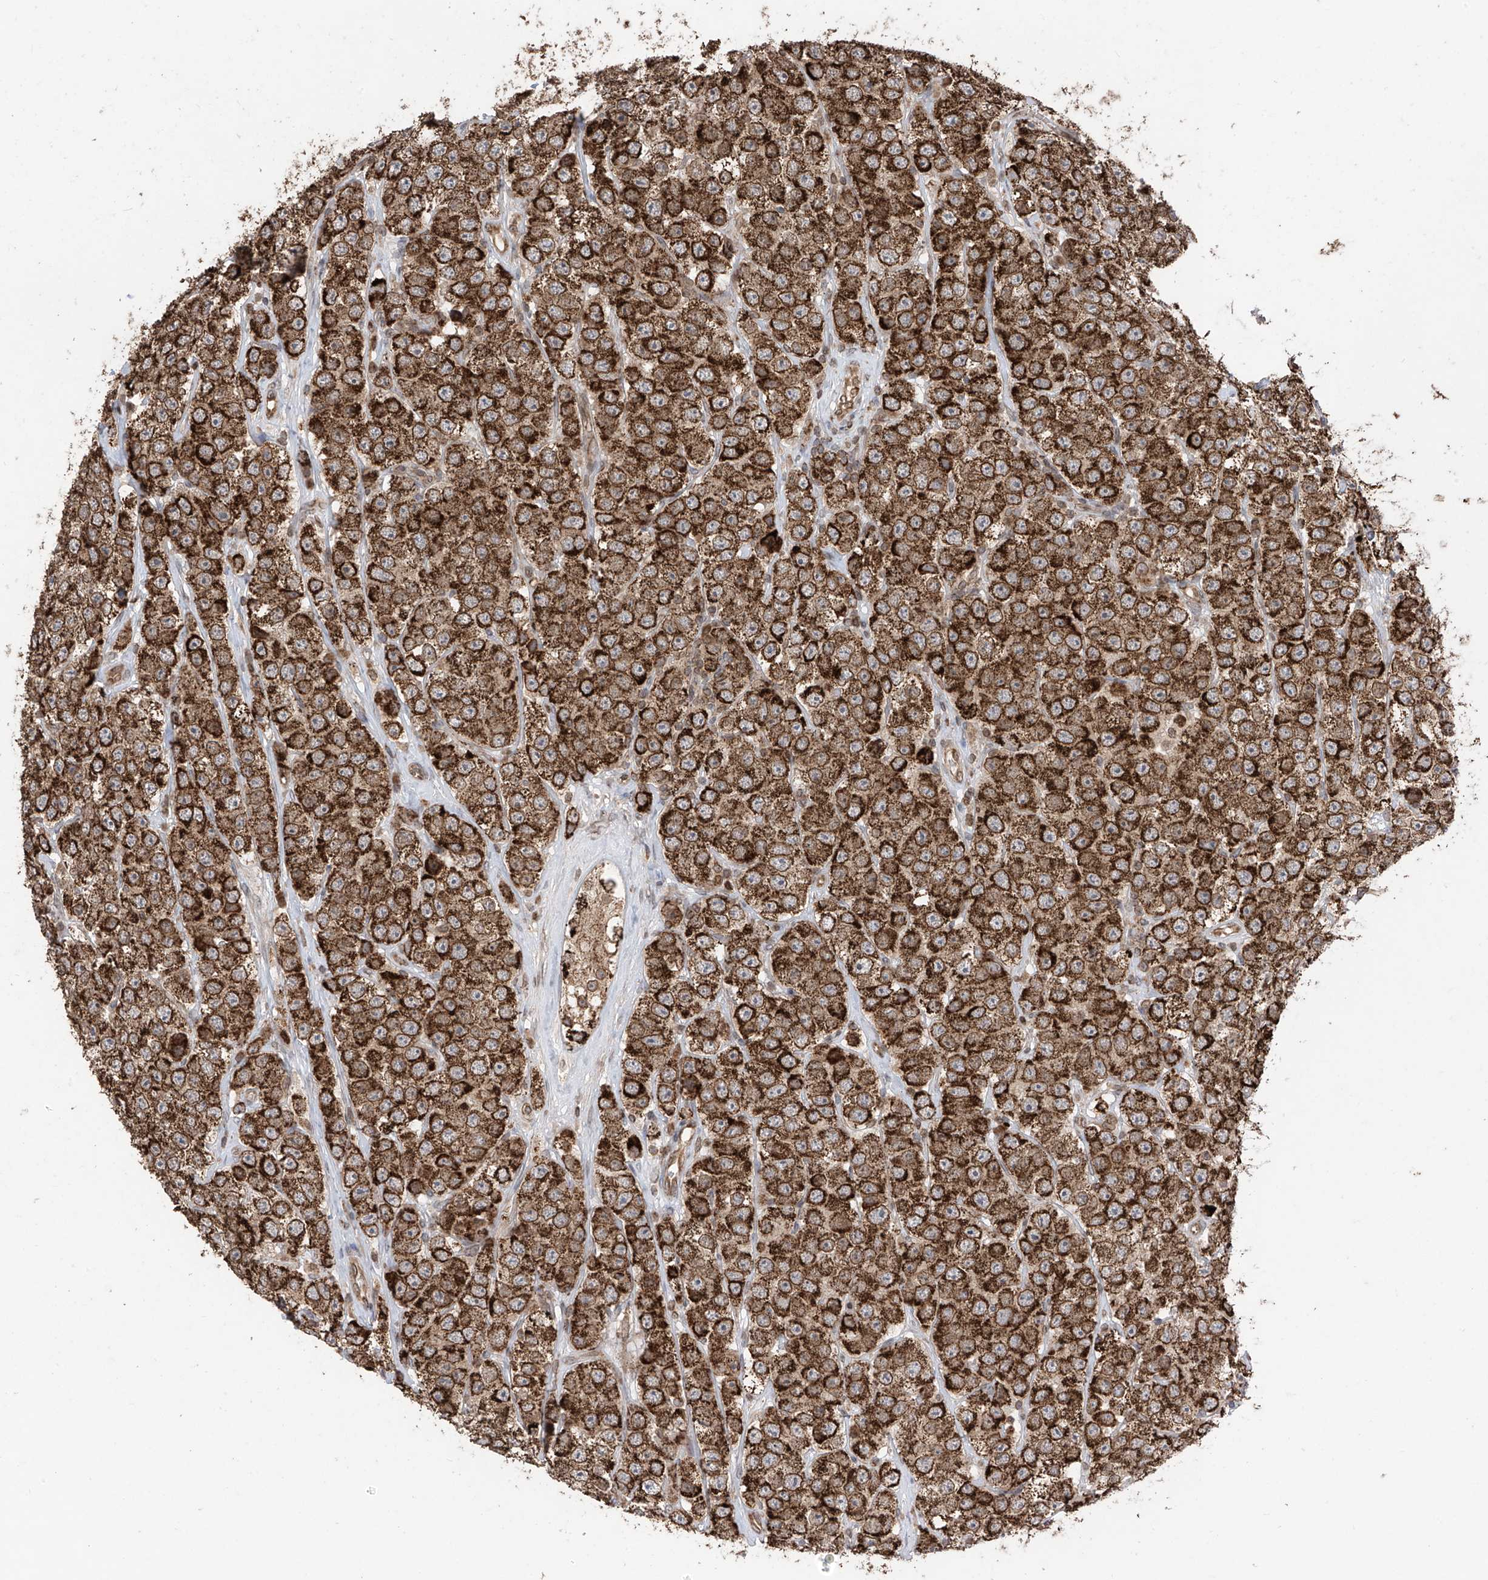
{"staining": {"intensity": "strong", "quantity": ">75%", "location": "cytoplasmic/membranous,nuclear"}, "tissue": "testis cancer", "cell_type": "Tumor cells", "image_type": "cancer", "snomed": [{"axis": "morphology", "description": "Seminoma, NOS"}, {"axis": "topography", "description": "Testis"}], "caption": "A photomicrograph showing strong cytoplasmic/membranous and nuclear positivity in approximately >75% of tumor cells in testis cancer, as visualized by brown immunohistochemical staining.", "gene": "AHCTF1", "patient": {"sex": "male", "age": 28}}